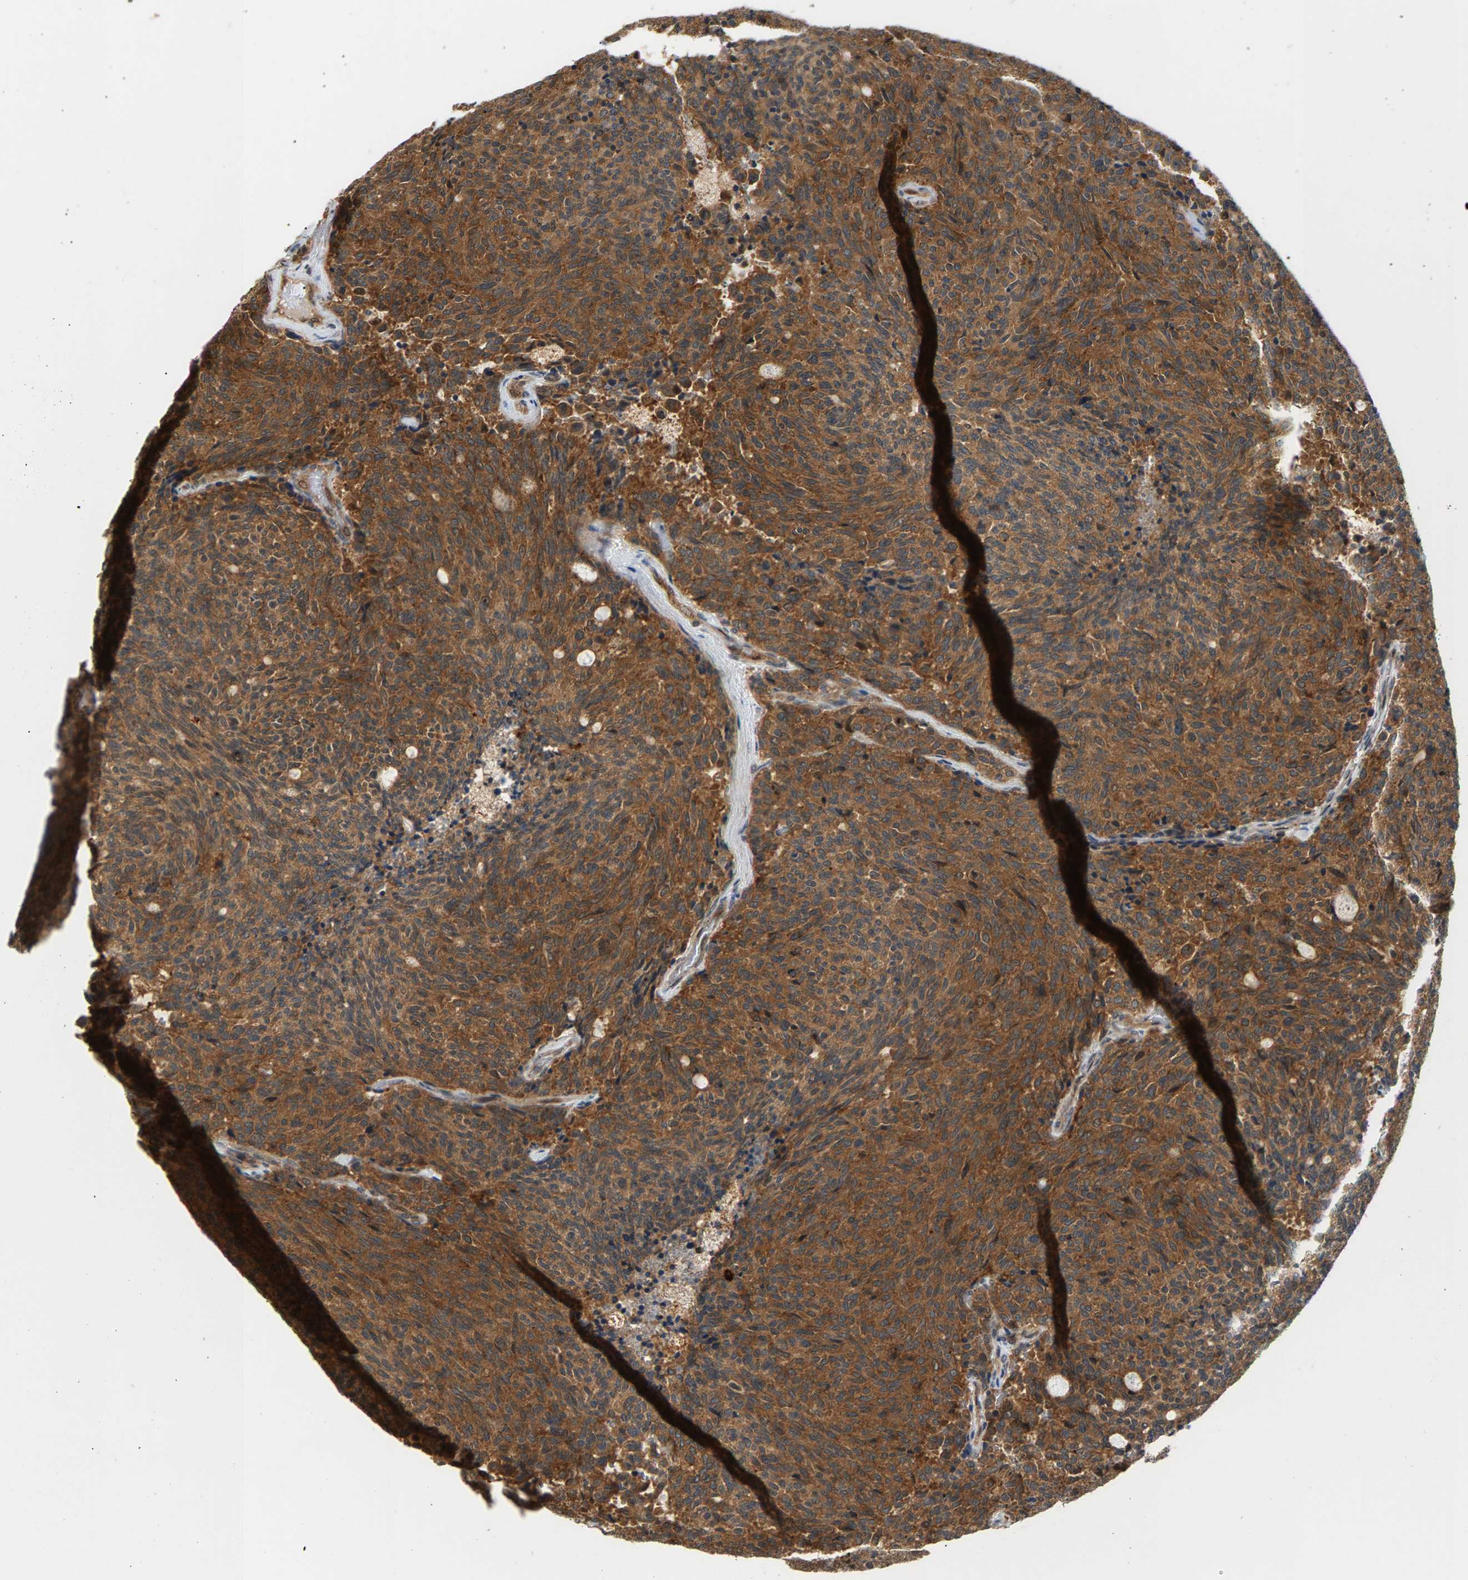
{"staining": {"intensity": "moderate", "quantity": ">75%", "location": "cytoplasmic/membranous"}, "tissue": "carcinoid", "cell_type": "Tumor cells", "image_type": "cancer", "snomed": [{"axis": "morphology", "description": "Carcinoid, malignant, NOS"}, {"axis": "topography", "description": "Pancreas"}], "caption": "A histopathology image of human carcinoid stained for a protein shows moderate cytoplasmic/membranous brown staining in tumor cells.", "gene": "MAP2K5", "patient": {"sex": "female", "age": 54}}